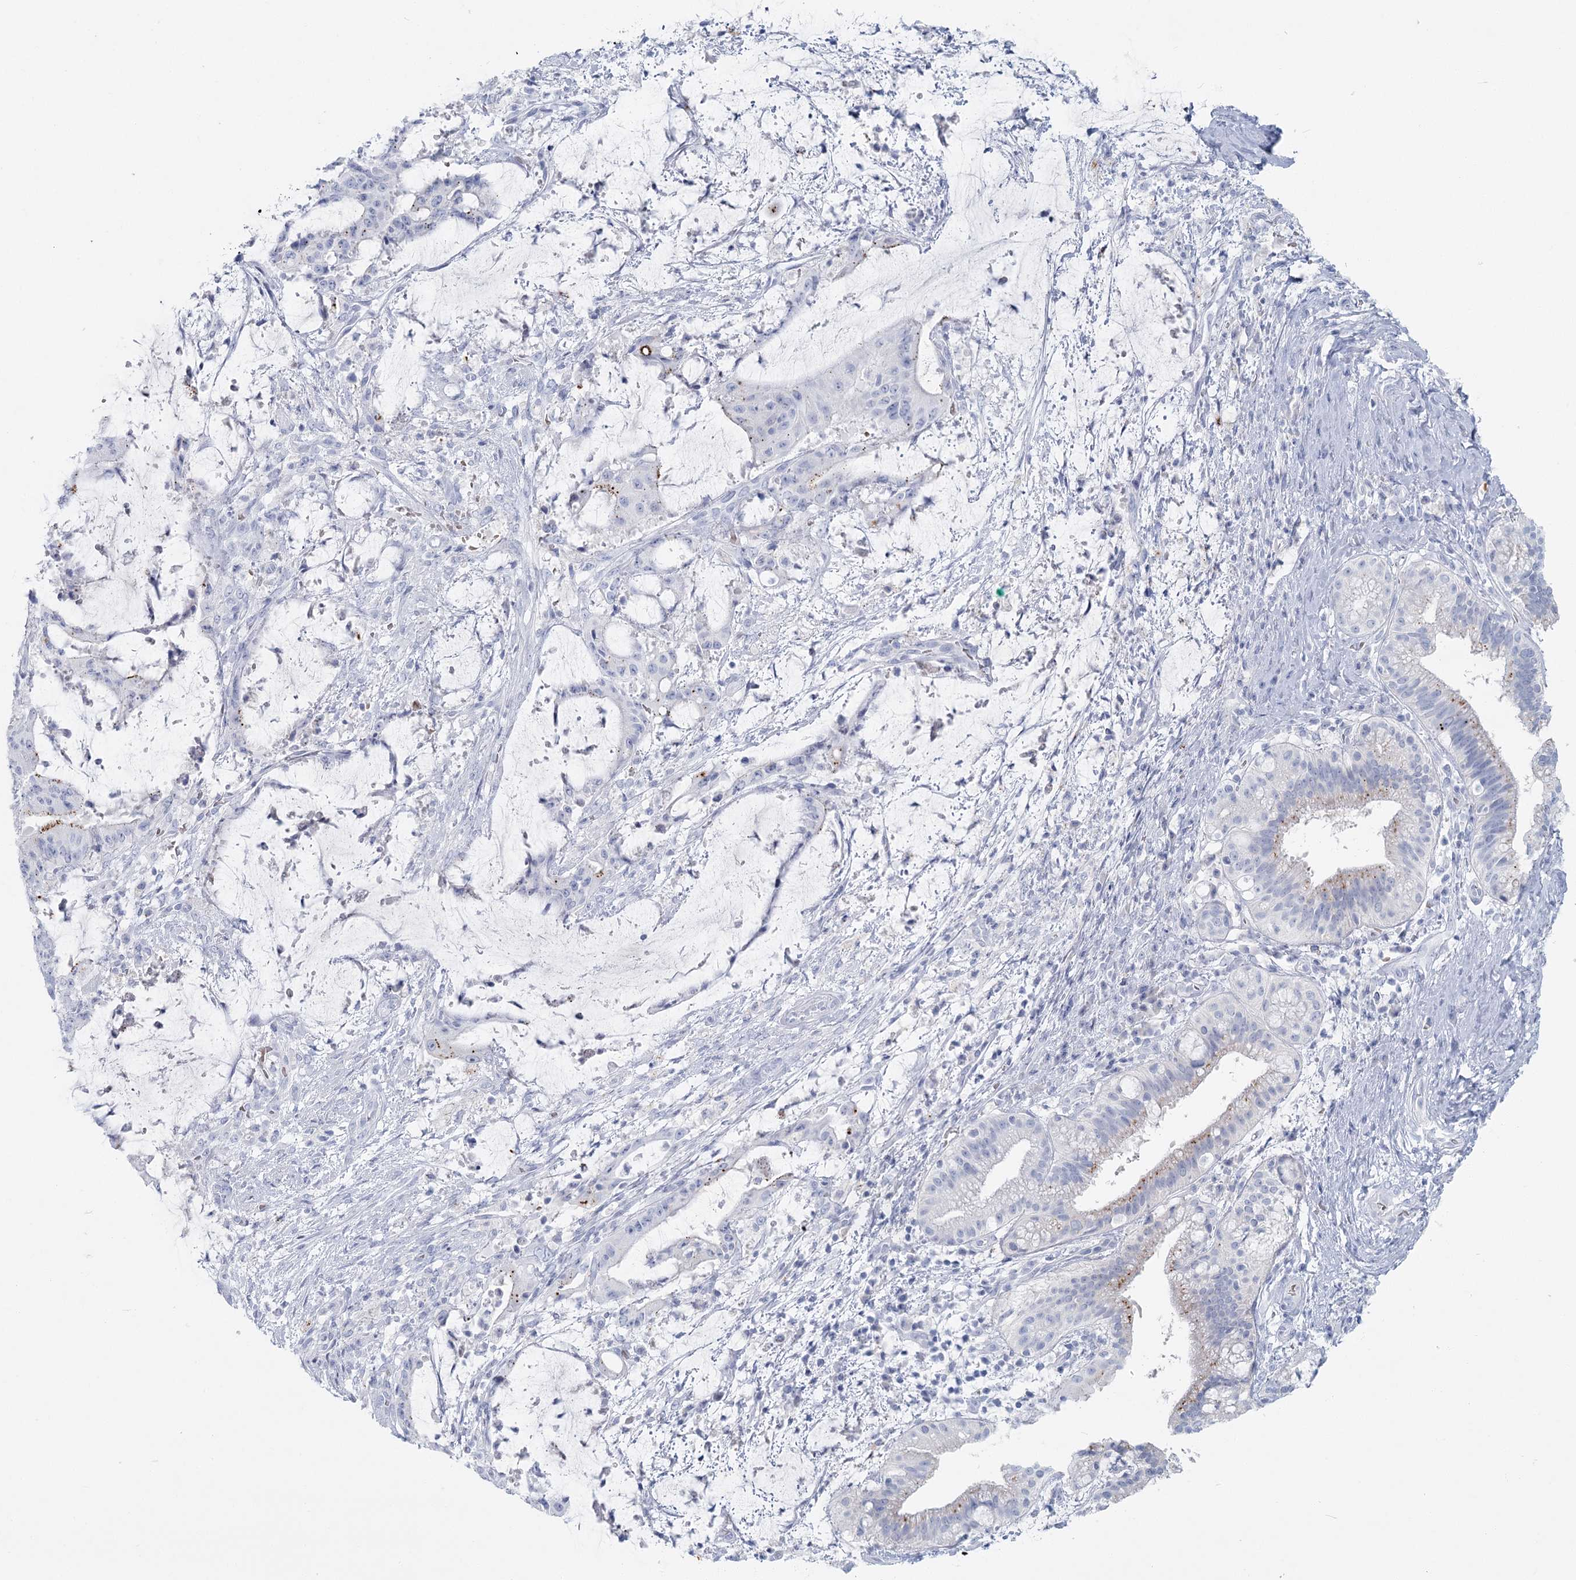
{"staining": {"intensity": "negative", "quantity": "none", "location": "none"}, "tissue": "liver cancer", "cell_type": "Tumor cells", "image_type": "cancer", "snomed": [{"axis": "morphology", "description": "Normal tissue, NOS"}, {"axis": "morphology", "description": "Cholangiocarcinoma"}, {"axis": "topography", "description": "Liver"}, {"axis": "topography", "description": "Peripheral nerve tissue"}], "caption": "Liver cancer (cholangiocarcinoma) was stained to show a protein in brown. There is no significant staining in tumor cells. (DAB immunohistochemistry visualized using brightfield microscopy, high magnification).", "gene": "IFIT5", "patient": {"sex": "female", "age": 73}}